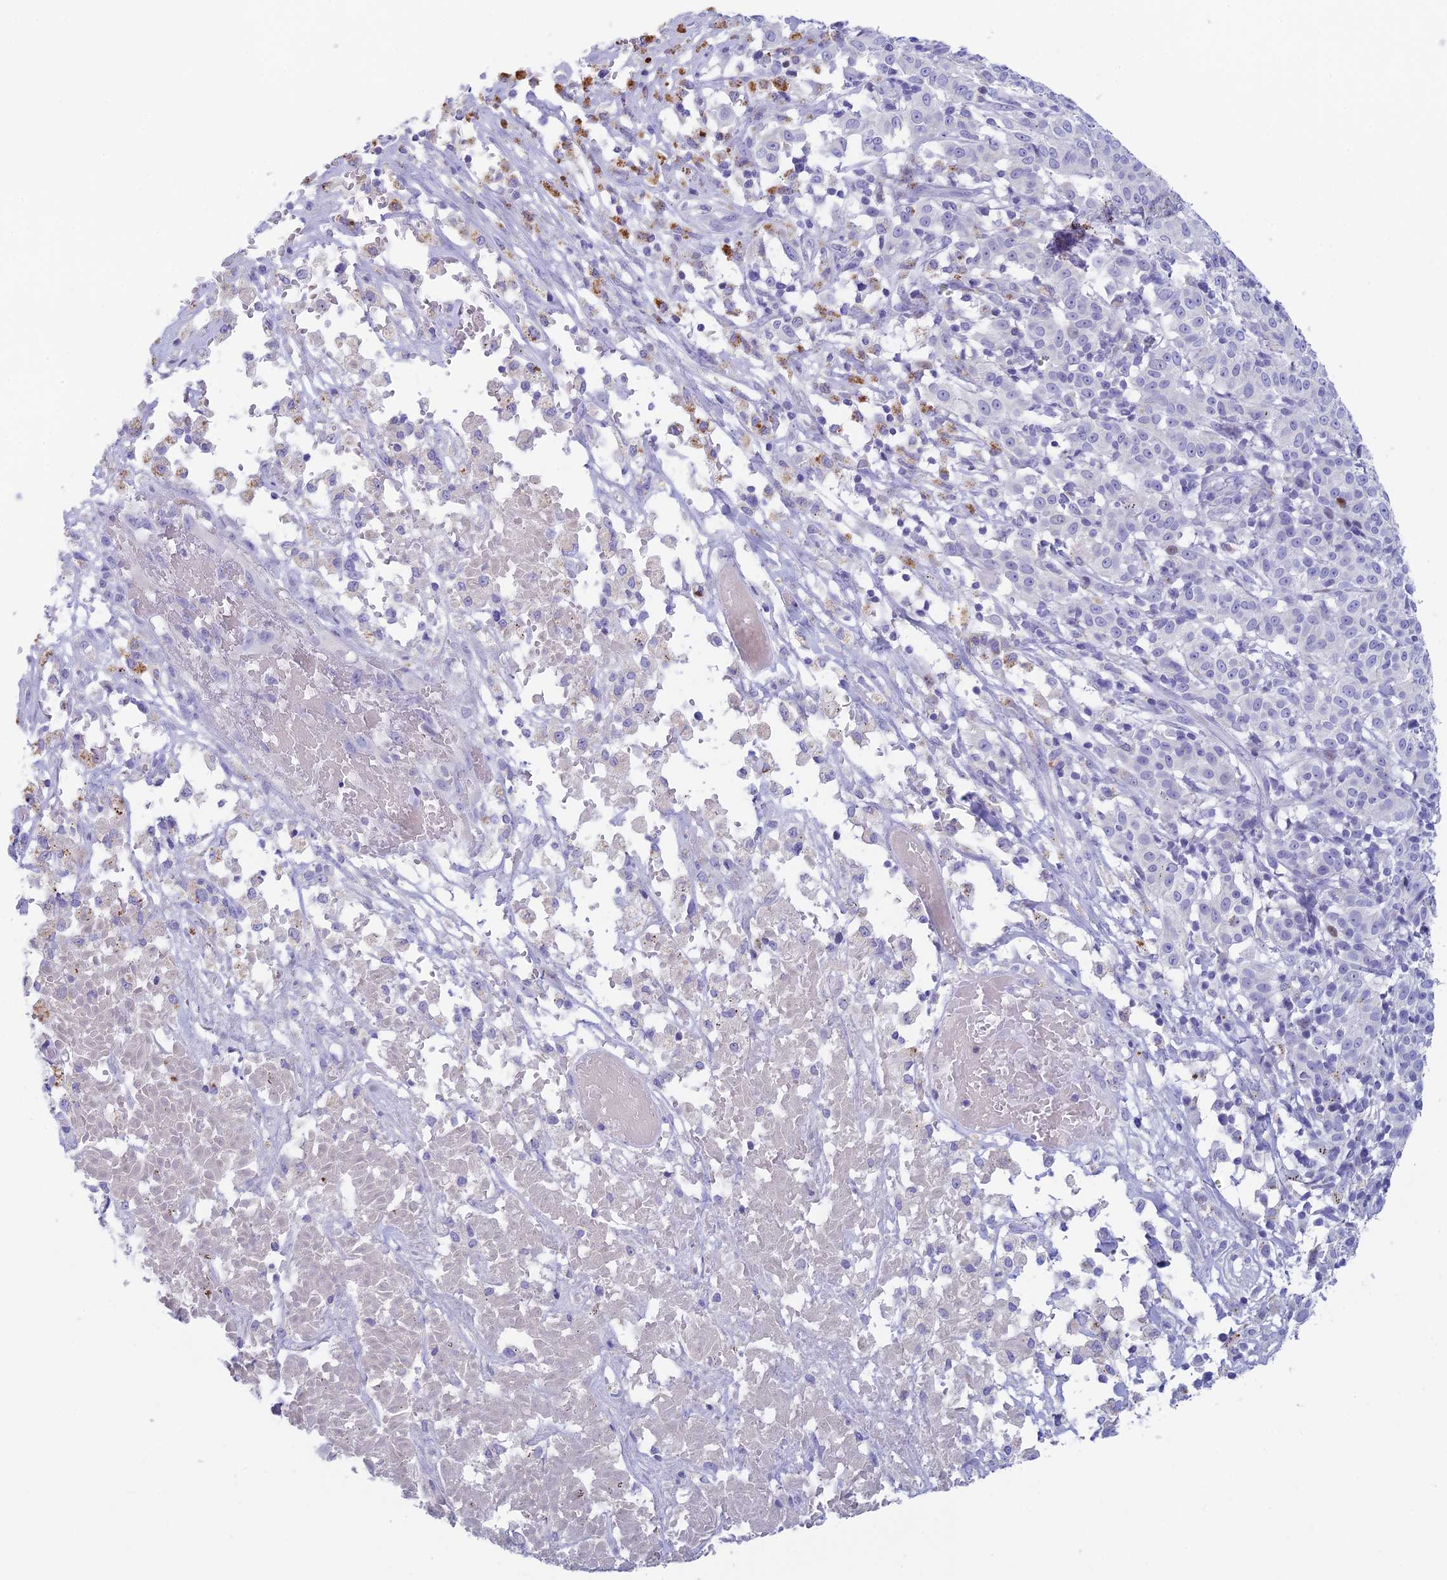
{"staining": {"intensity": "negative", "quantity": "none", "location": "none"}, "tissue": "melanoma", "cell_type": "Tumor cells", "image_type": "cancer", "snomed": [{"axis": "morphology", "description": "Malignant melanoma, NOS"}, {"axis": "topography", "description": "Skin"}], "caption": "The micrograph reveals no significant staining in tumor cells of malignant melanoma.", "gene": "REXO5", "patient": {"sex": "female", "age": 72}}